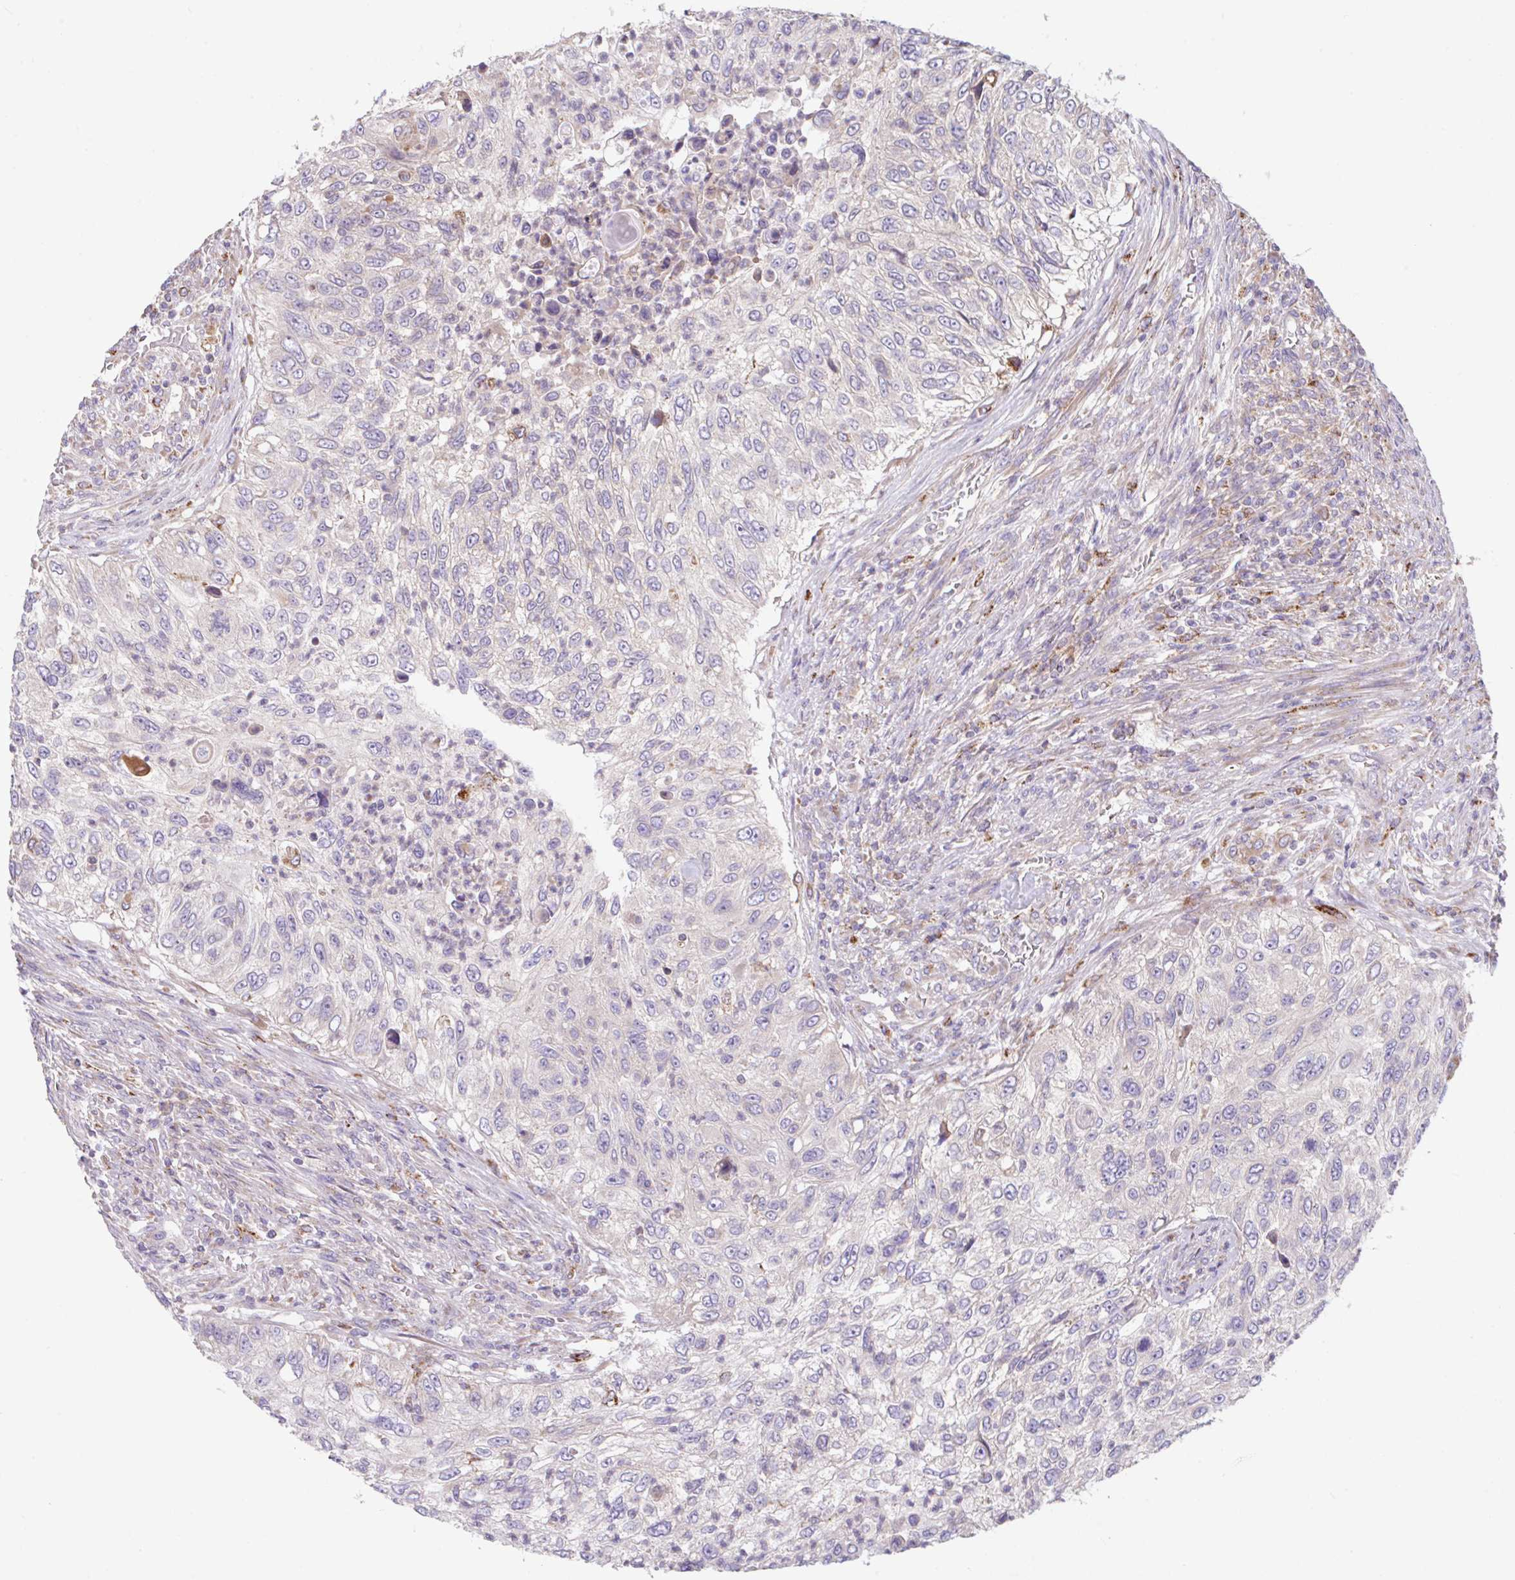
{"staining": {"intensity": "negative", "quantity": "none", "location": "none"}, "tissue": "urothelial cancer", "cell_type": "Tumor cells", "image_type": "cancer", "snomed": [{"axis": "morphology", "description": "Urothelial carcinoma, High grade"}, {"axis": "topography", "description": "Urinary bladder"}], "caption": "An immunohistochemistry (IHC) micrograph of urothelial carcinoma (high-grade) is shown. There is no staining in tumor cells of urothelial carcinoma (high-grade).", "gene": "RALBP1", "patient": {"sex": "female", "age": 60}}